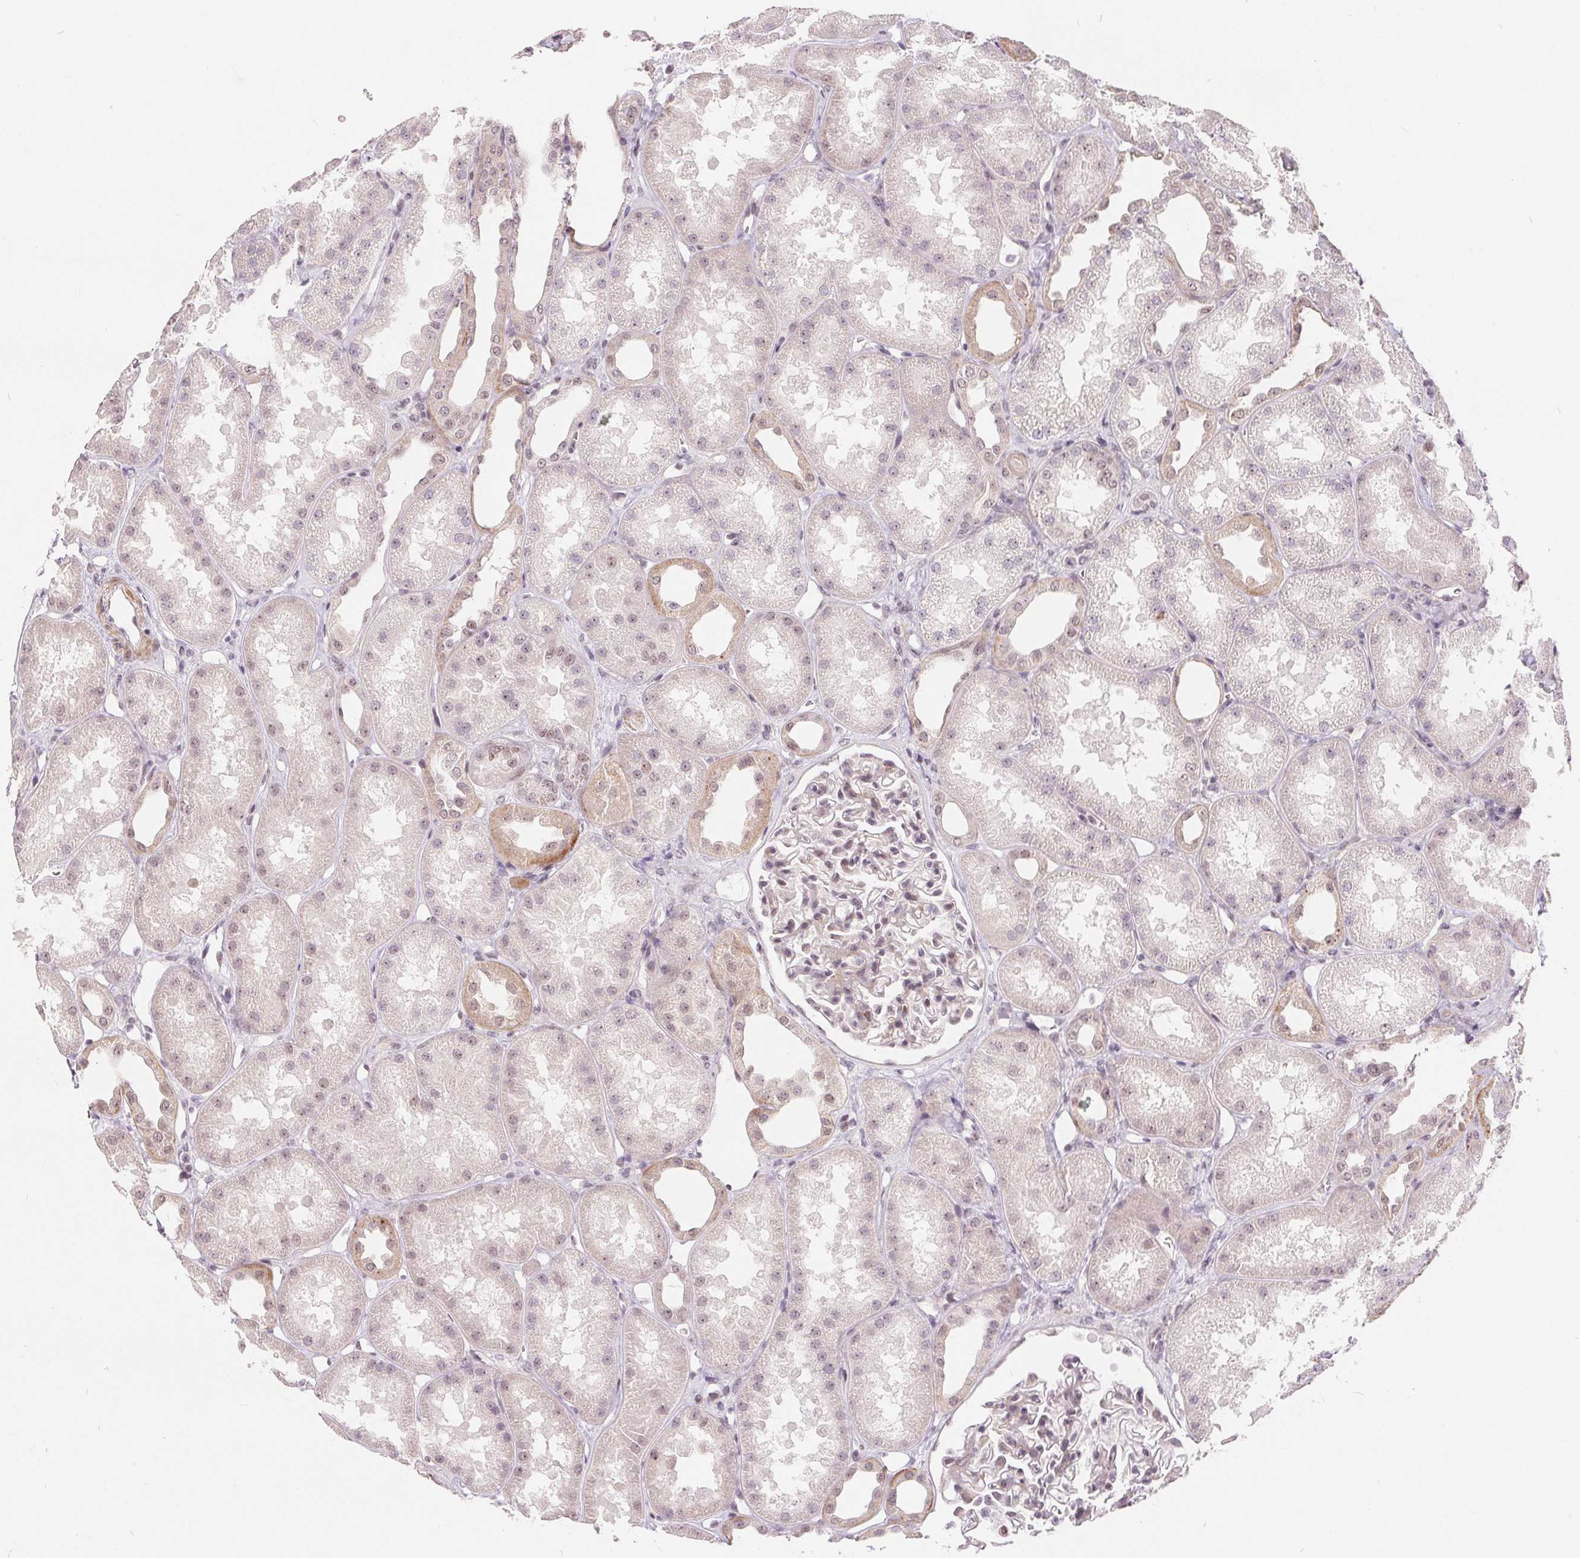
{"staining": {"intensity": "moderate", "quantity": "<25%", "location": "nuclear"}, "tissue": "kidney", "cell_type": "Cells in glomeruli", "image_type": "normal", "snomed": [{"axis": "morphology", "description": "Normal tissue, NOS"}, {"axis": "topography", "description": "Kidney"}], "caption": "Immunohistochemistry photomicrograph of benign kidney: kidney stained using immunohistochemistry (IHC) exhibits low levels of moderate protein expression localized specifically in the nuclear of cells in glomeruli, appearing as a nuclear brown color.", "gene": "NRG2", "patient": {"sex": "male", "age": 61}}